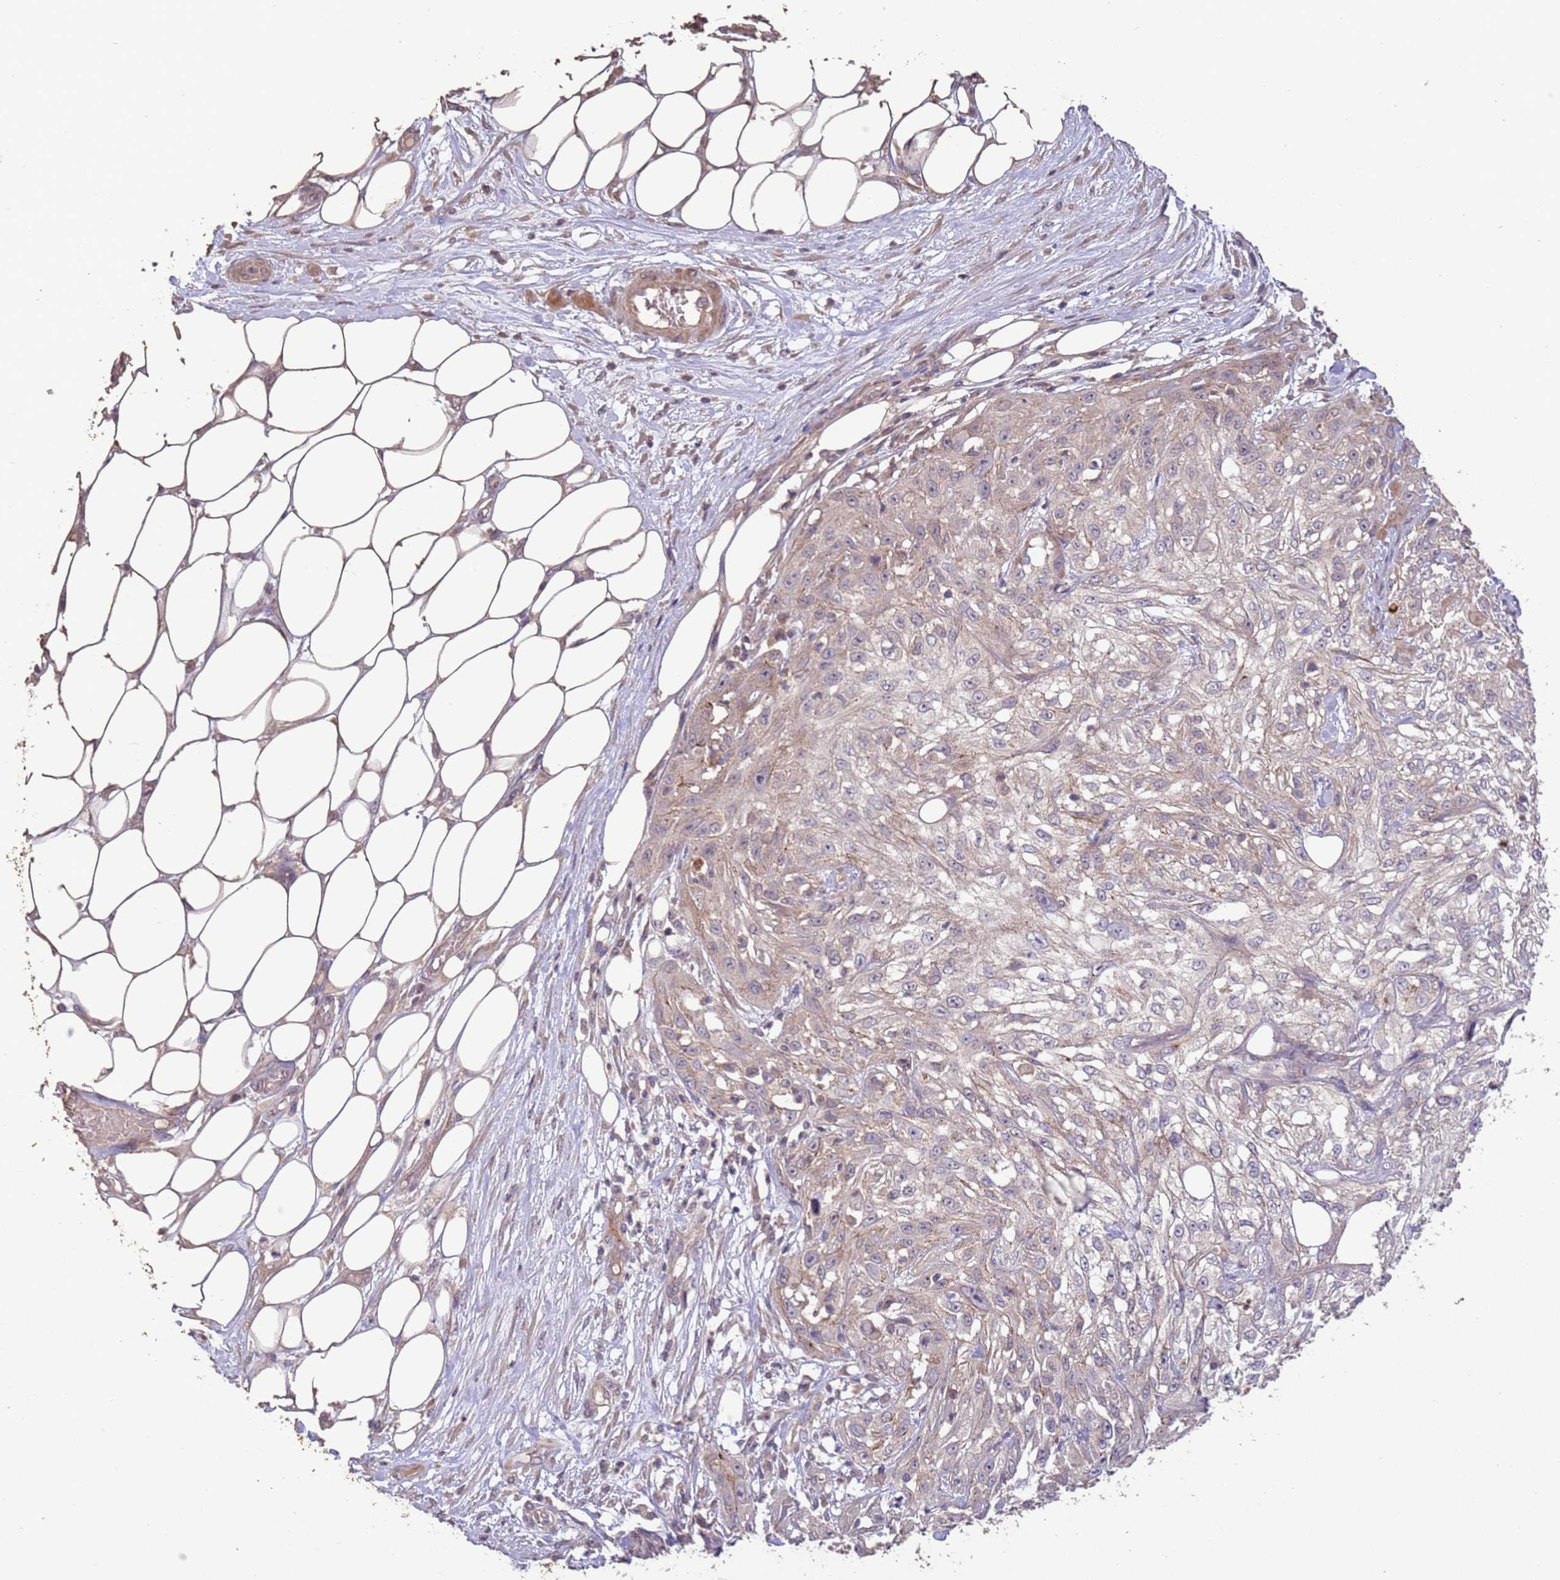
{"staining": {"intensity": "weak", "quantity": "<25%", "location": "cytoplasmic/membranous"}, "tissue": "skin cancer", "cell_type": "Tumor cells", "image_type": "cancer", "snomed": [{"axis": "morphology", "description": "Squamous cell carcinoma, NOS"}, {"axis": "morphology", "description": "Squamous cell carcinoma, metastatic, NOS"}, {"axis": "topography", "description": "Skin"}, {"axis": "topography", "description": "Lymph node"}], "caption": "Immunohistochemistry of squamous cell carcinoma (skin) exhibits no expression in tumor cells. (Immunohistochemistry (ihc), brightfield microscopy, high magnification).", "gene": "SLC9B2", "patient": {"sex": "male", "age": 75}}